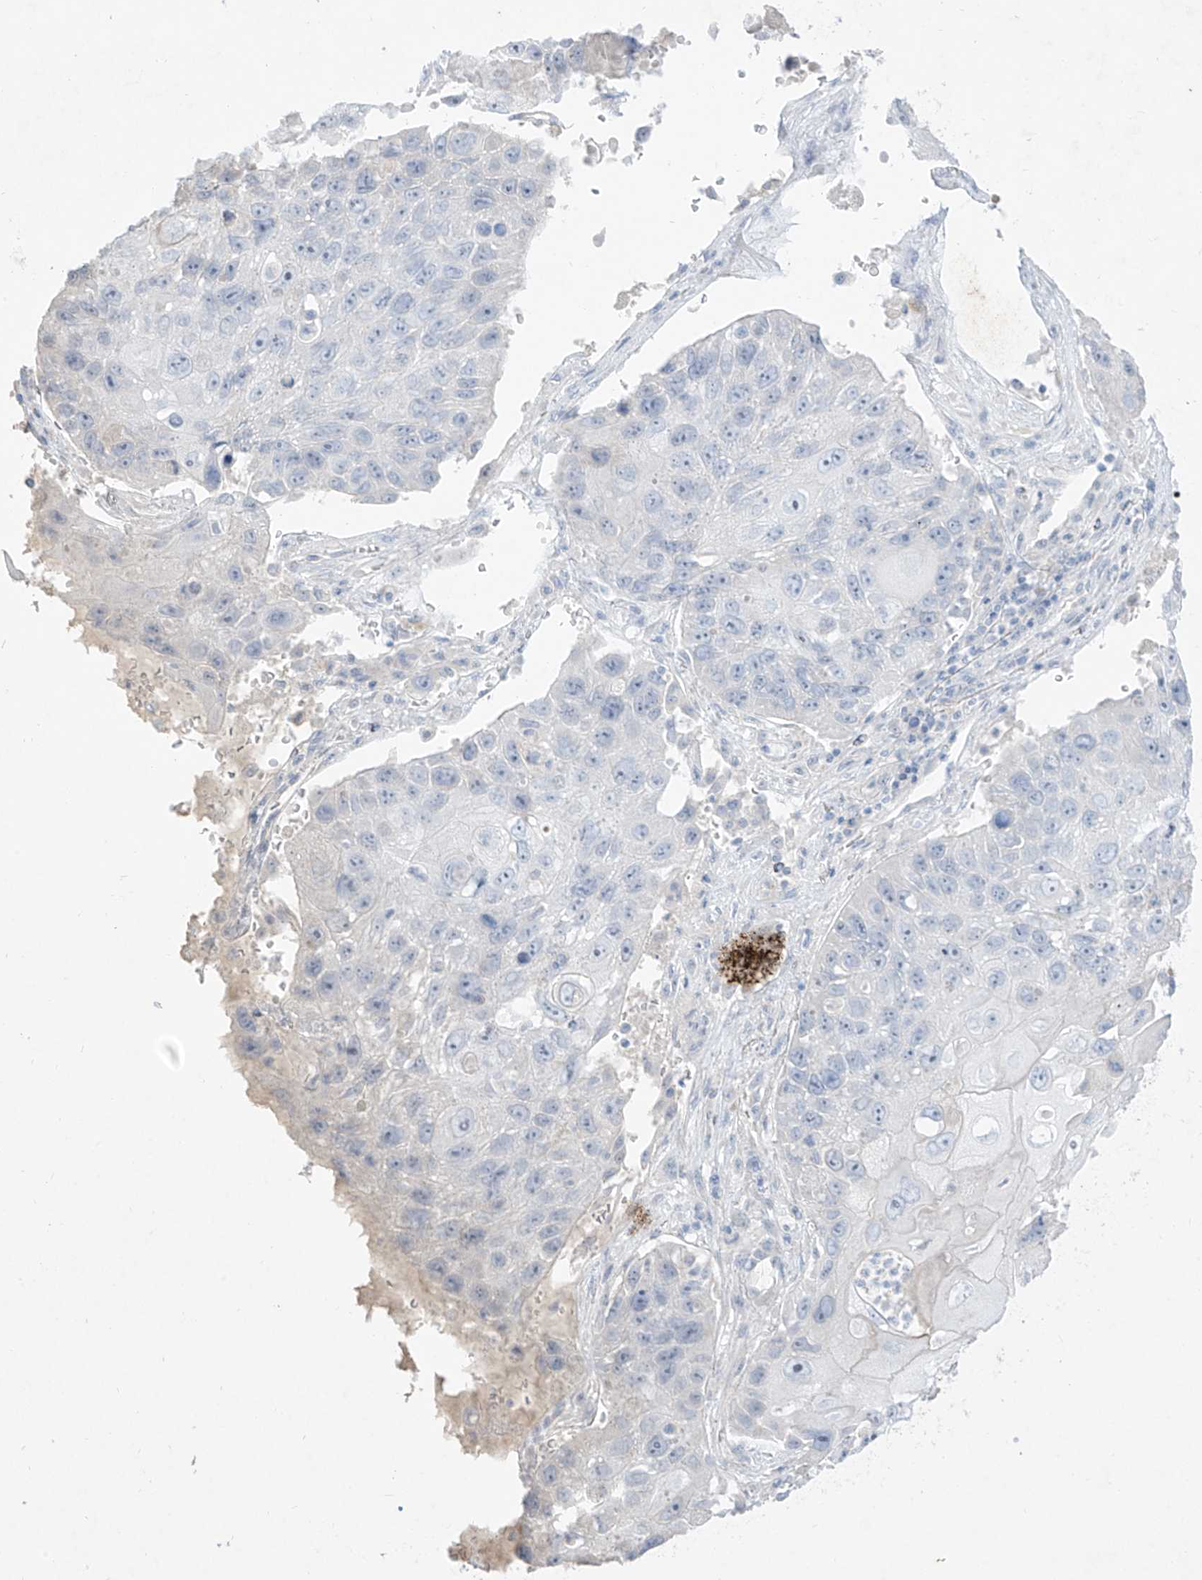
{"staining": {"intensity": "negative", "quantity": "none", "location": "none"}, "tissue": "lung cancer", "cell_type": "Tumor cells", "image_type": "cancer", "snomed": [{"axis": "morphology", "description": "Squamous cell carcinoma, NOS"}, {"axis": "topography", "description": "Lung"}], "caption": "High magnification brightfield microscopy of lung squamous cell carcinoma stained with DAB (3,3'-diaminobenzidine) (brown) and counterstained with hematoxylin (blue): tumor cells show no significant positivity. (Brightfield microscopy of DAB immunohistochemistry (IHC) at high magnification).", "gene": "TGM4", "patient": {"sex": "male", "age": 61}}